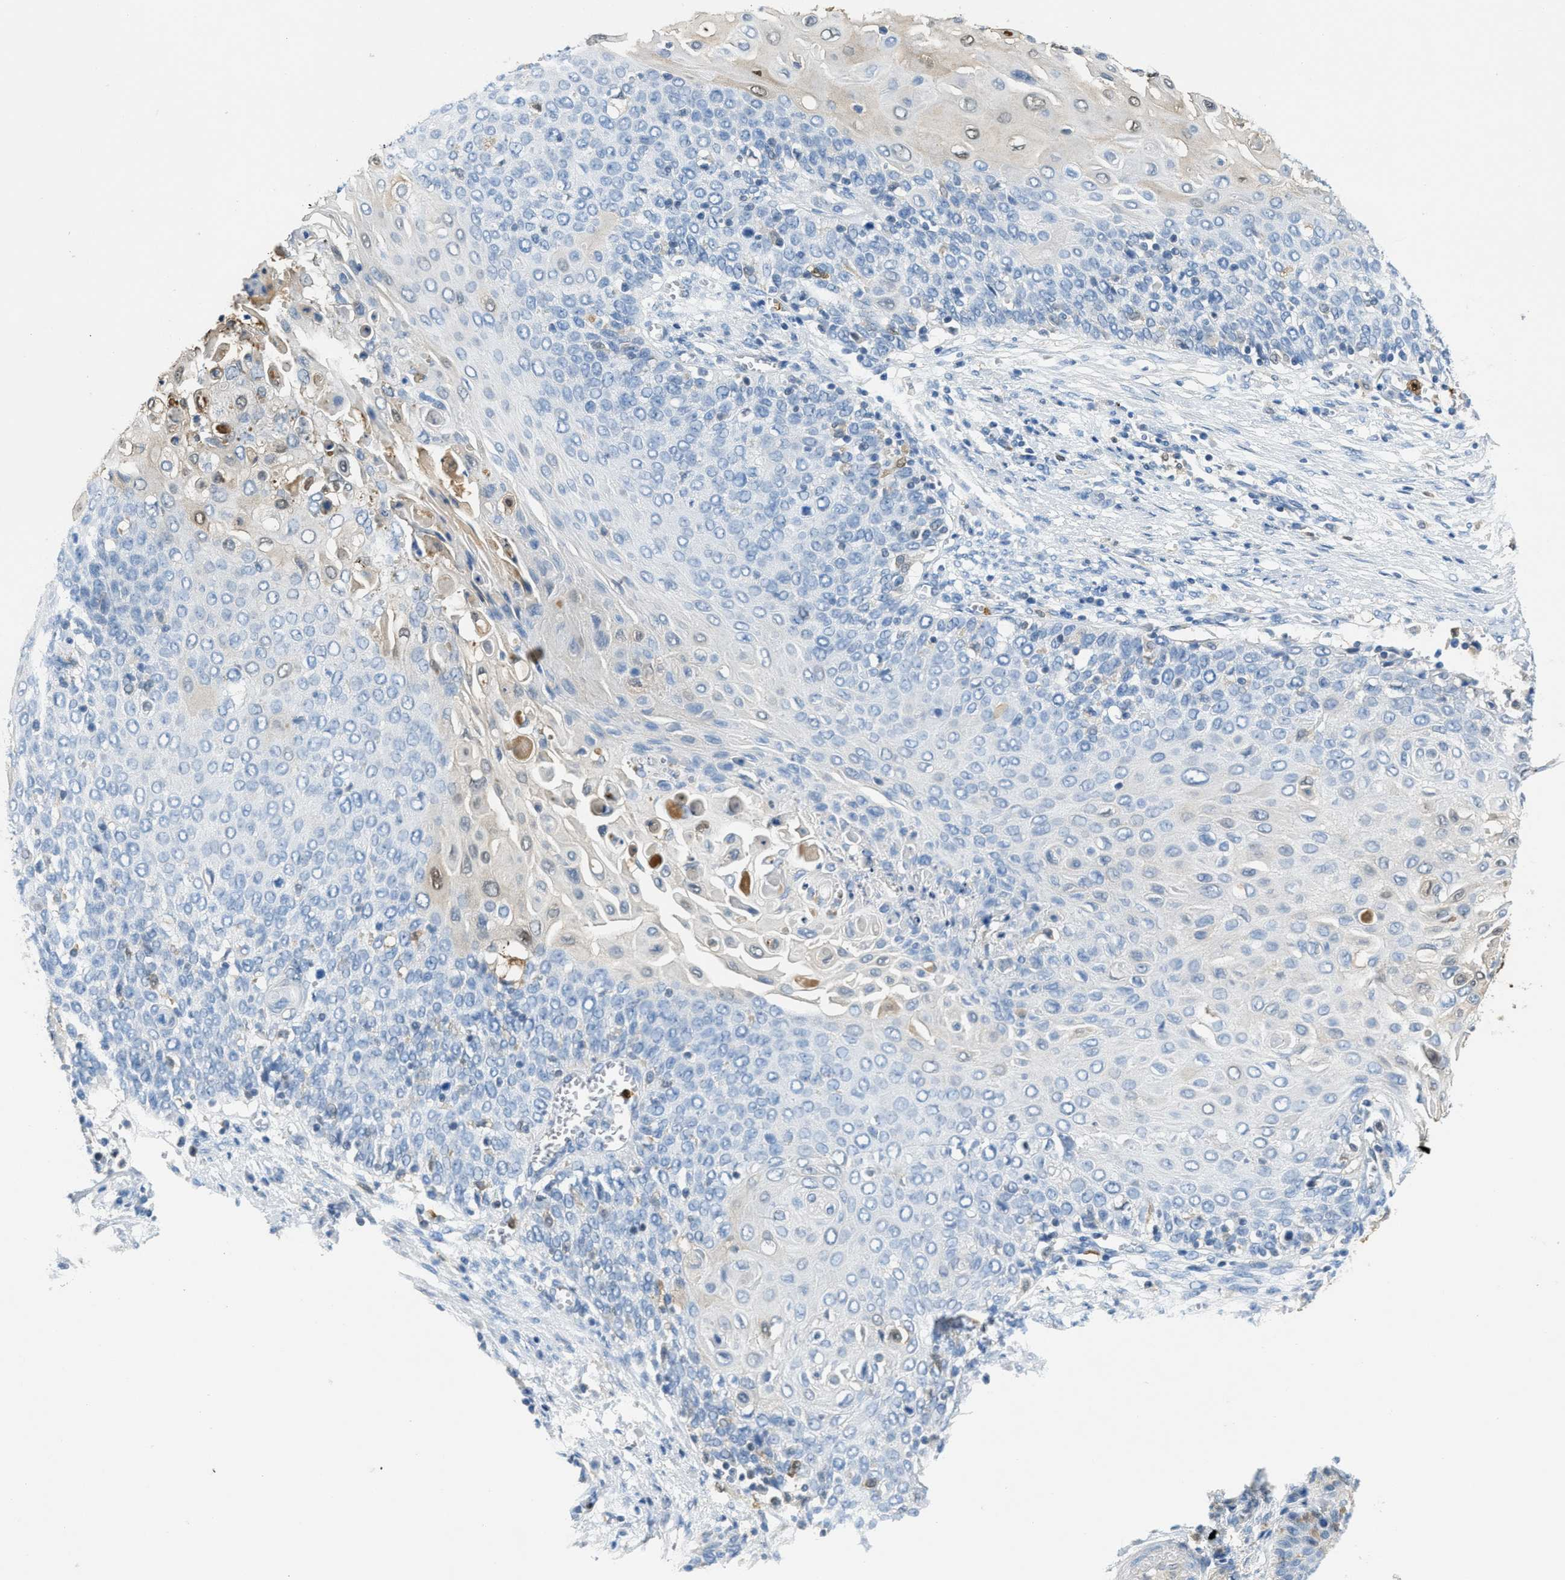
{"staining": {"intensity": "negative", "quantity": "none", "location": "none"}, "tissue": "cervical cancer", "cell_type": "Tumor cells", "image_type": "cancer", "snomed": [{"axis": "morphology", "description": "Squamous cell carcinoma, NOS"}, {"axis": "topography", "description": "Cervix"}], "caption": "Histopathology image shows no protein expression in tumor cells of cervical cancer tissue.", "gene": "SERPINB1", "patient": {"sex": "female", "age": 39}}